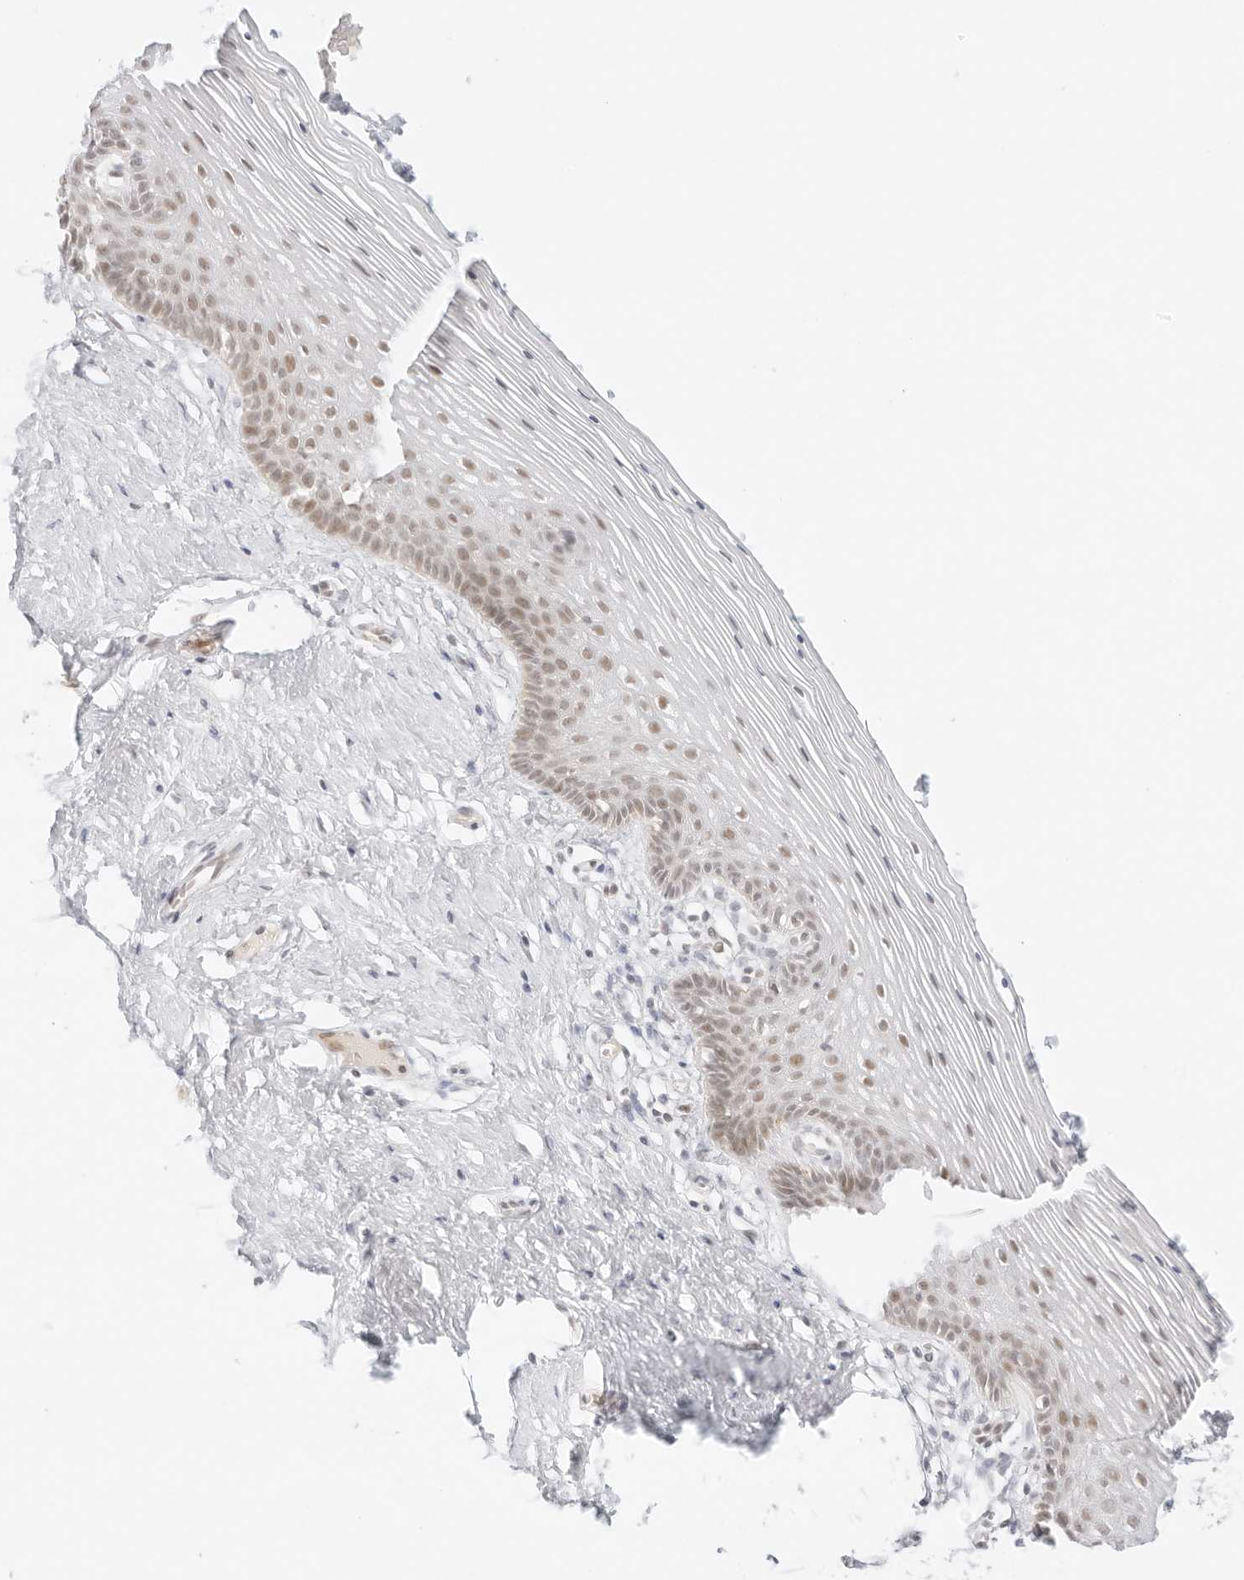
{"staining": {"intensity": "moderate", "quantity": "25%-75%", "location": "nuclear"}, "tissue": "vagina", "cell_type": "Squamous epithelial cells", "image_type": "normal", "snomed": [{"axis": "morphology", "description": "Normal tissue, NOS"}, {"axis": "topography", "description": "Vagina"}], "caption": "Immunohistochemistry staining of normal vagina, which exhibits medium levels of moderate nuclear positivity in about 25%-75% of squamous epithelial cells indicating moderate nuclear protein staining. The staining was performed using DAB (3,3'-diaminobenzidine) (brown) for protein detection and nuclei were counterstained in hematoxylin (blue).", "gene": "ITGA6", "patient": {"sex": "female", "age": 32}}